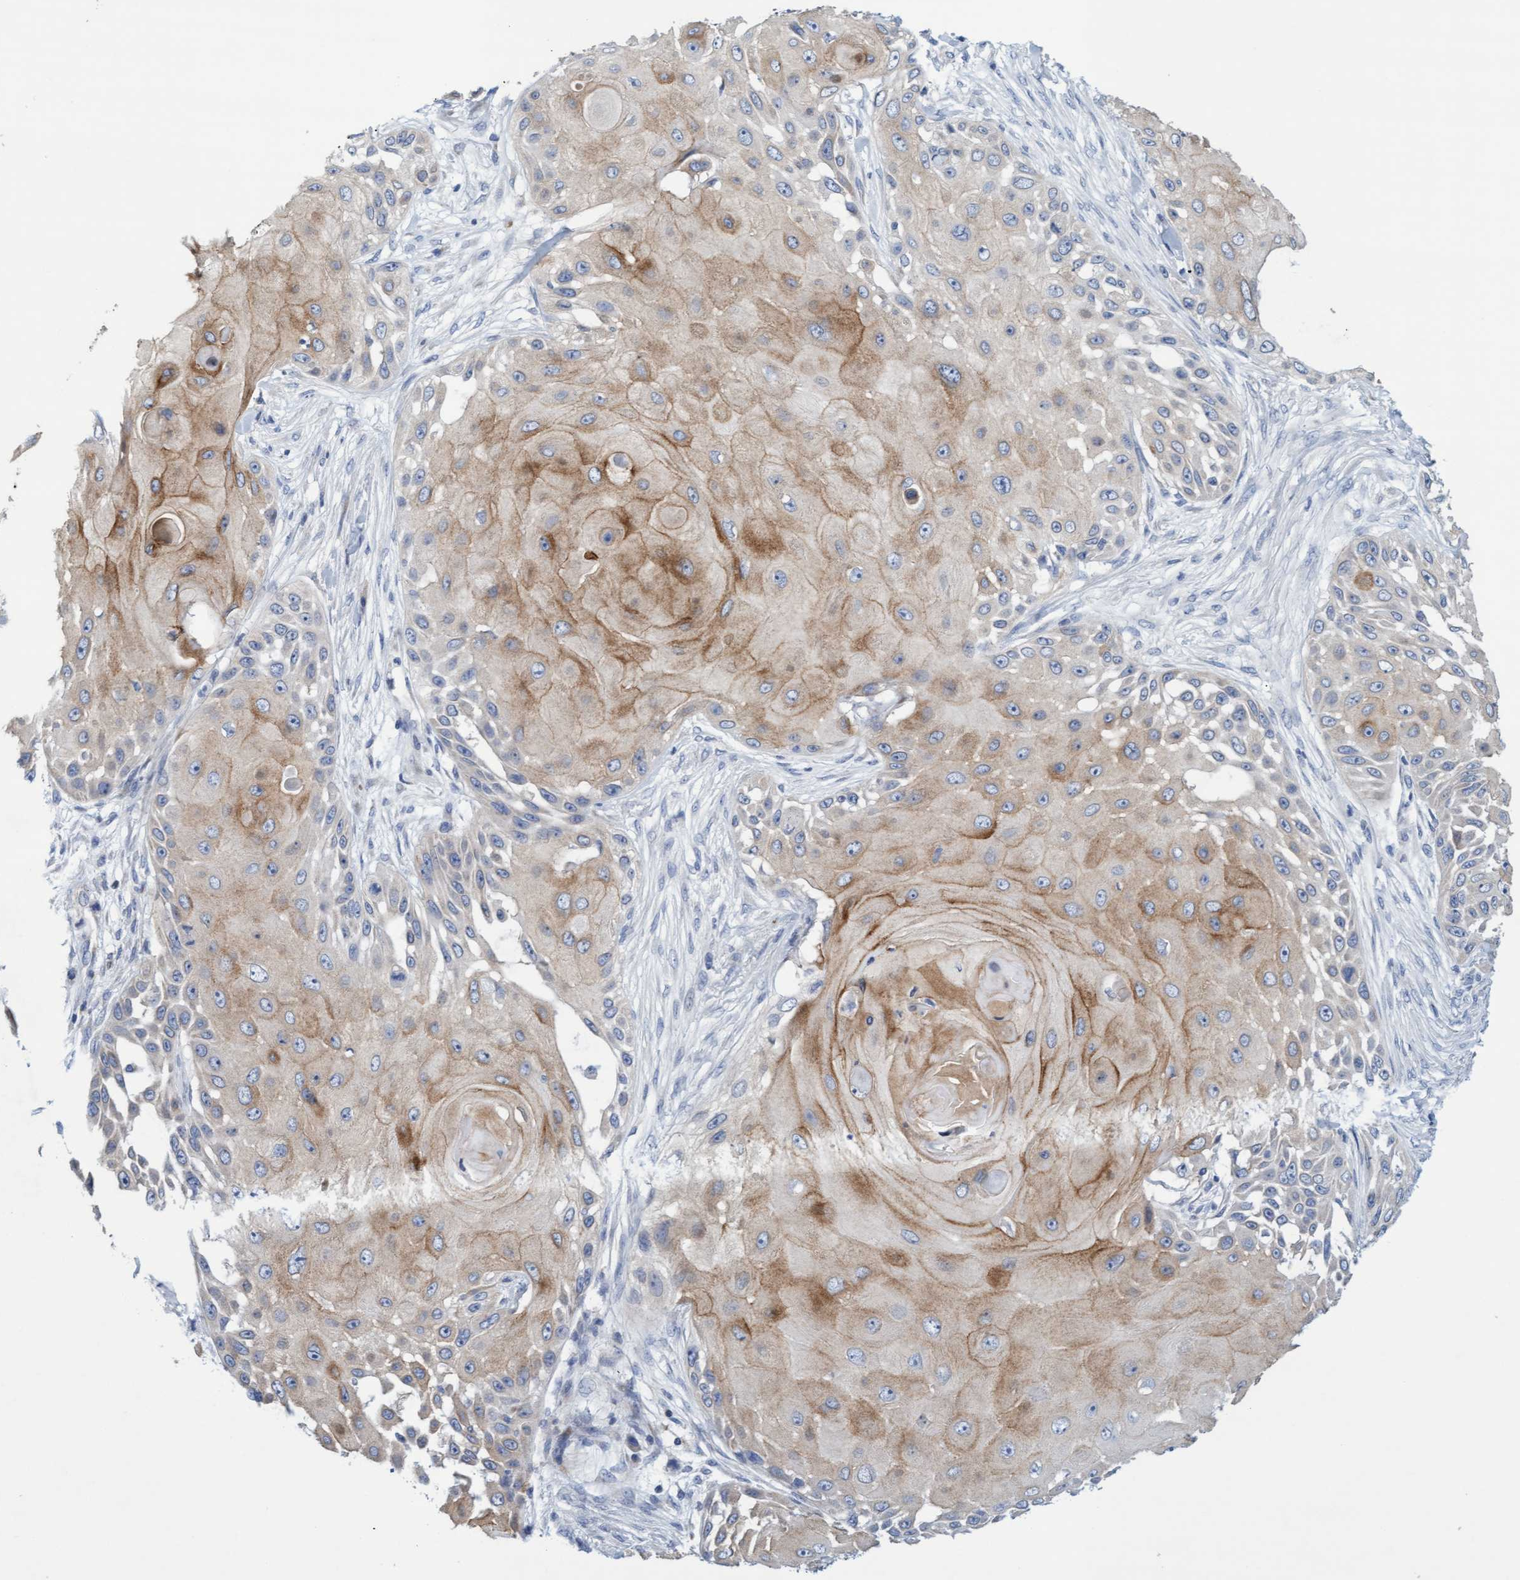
{"staining": {"intensity": "weak", "quantity": ">75%", "location": "cytoplasmic/membranous"}, "tissue": "skin cancer", "cell_type": "Tumor cells", "image_type": "cancer", "snomed": [{"axis": "morphology", "description": "Squamous cell carcinoma, NOS"}, {"axis": "topography", "description": "Skin"}], "caption": "The histopathology image reveals staining of skin cancer (squamous cell carcinoma), revealing weak cytoplasmic/membranous protein positivity (brown color) within tumor cells. (Stains: DAB in brown, nuclei in blue, Microscopy: brightfield microscopy at high magnification).", "gene": "SLC28A3", "patient": {"sex": "female", "age": 44}}